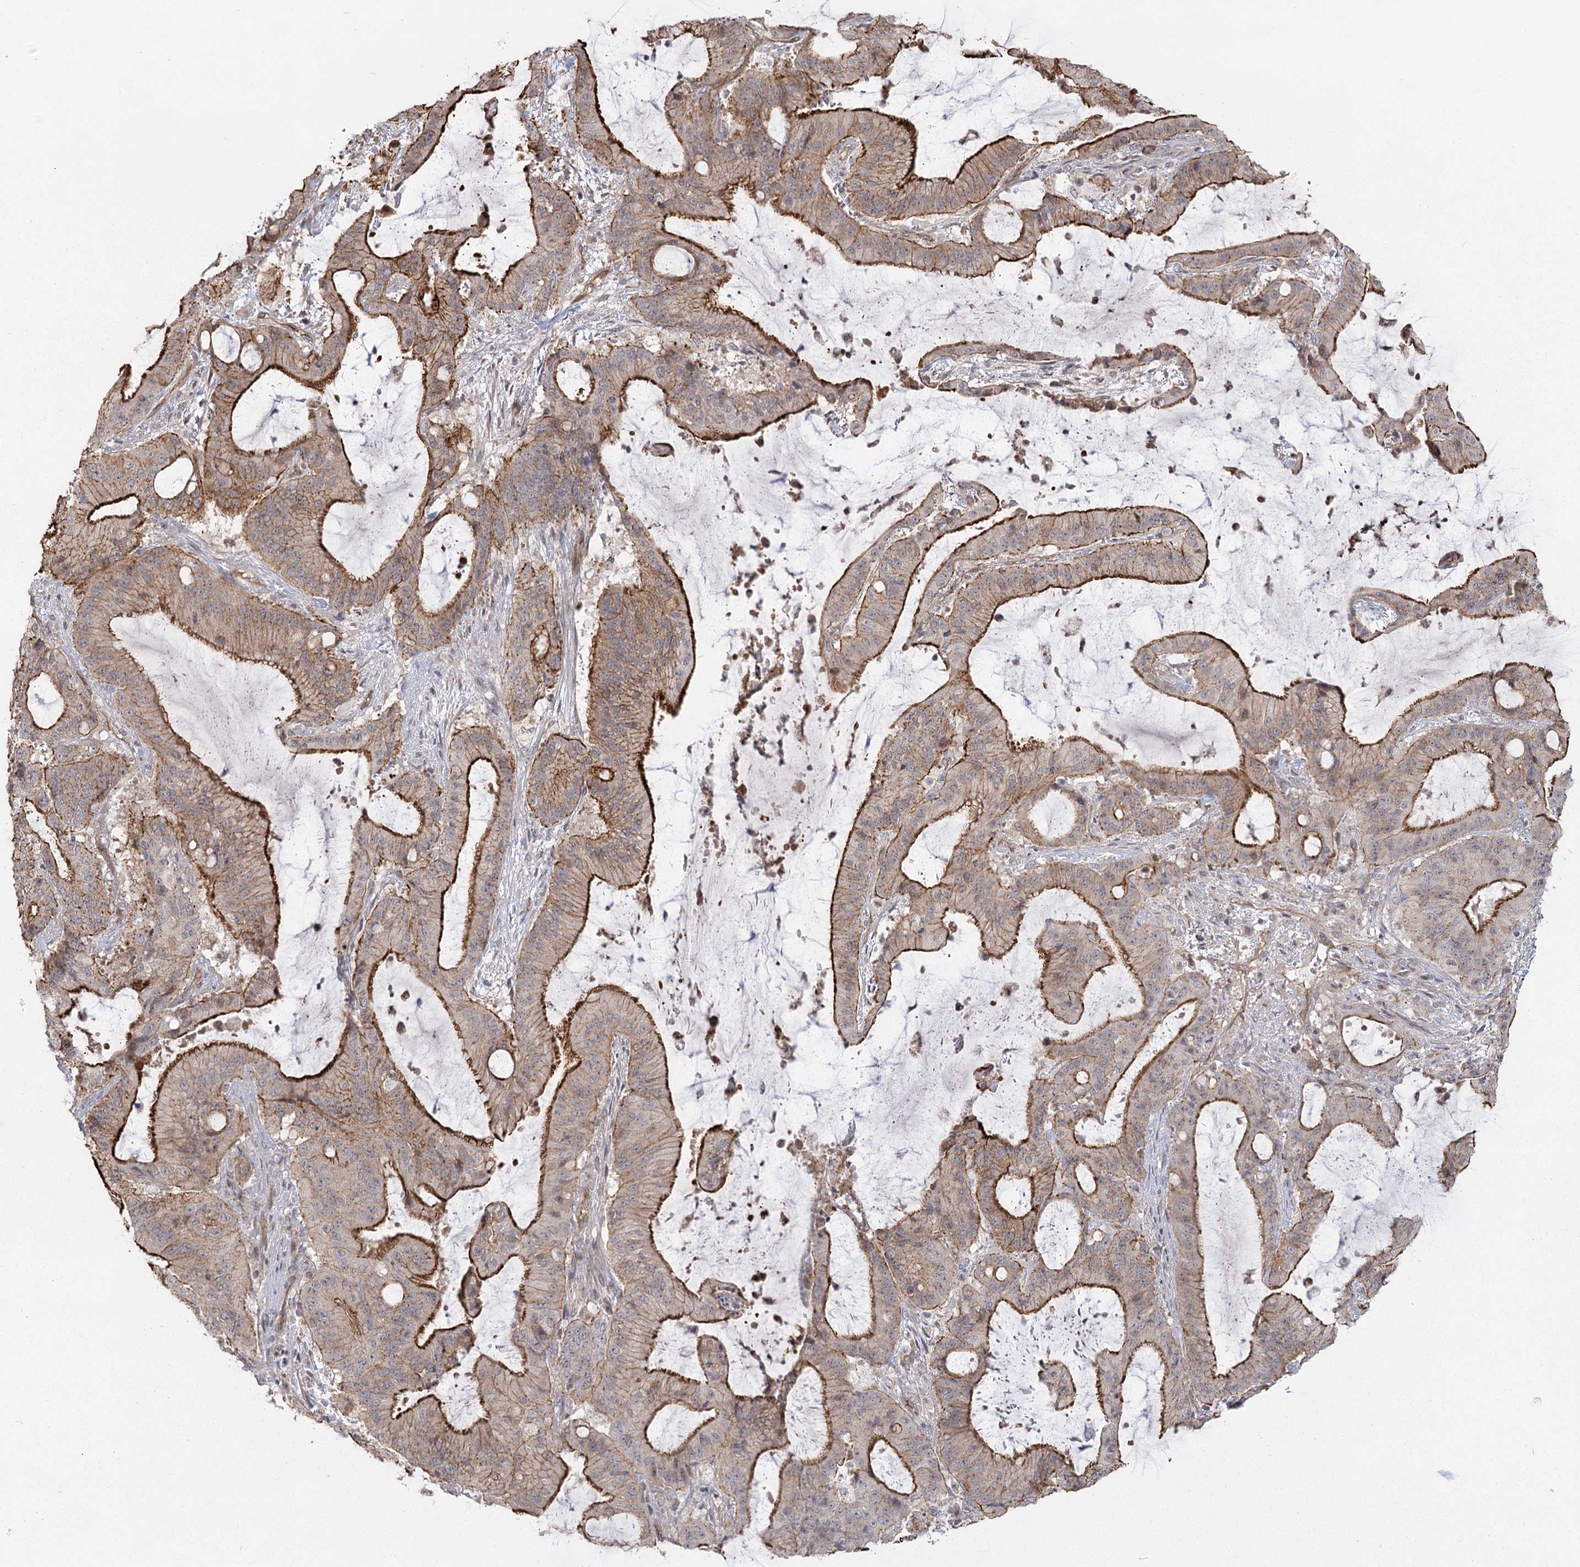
{"staining": {"intensity": "strong", "quantity": "25%-75%", "location": "cytoplasmic/membranous"}, "tissue": "liver cancer", "cell_type": "Tumor cells", "image_type": "cancer", "snomed": [{"axis": "morphology", "description": "Normal tissue, NOS"}, {"axis": "morphology", "description": "Cholangiocarcinoma"}, {"axis": "topography", "description": "Liver"}, {"axis": "topography", "description": "Peripheral nerve tissue"}], "caption": "Immunohistochemical staining of human liver cancer demonstrates strong cytoplasmic/membranous protein expression in approximately 25%-75% of tumor cells.", "gene": "RPP14", "patient": {"sex": "female", "age": 73}}